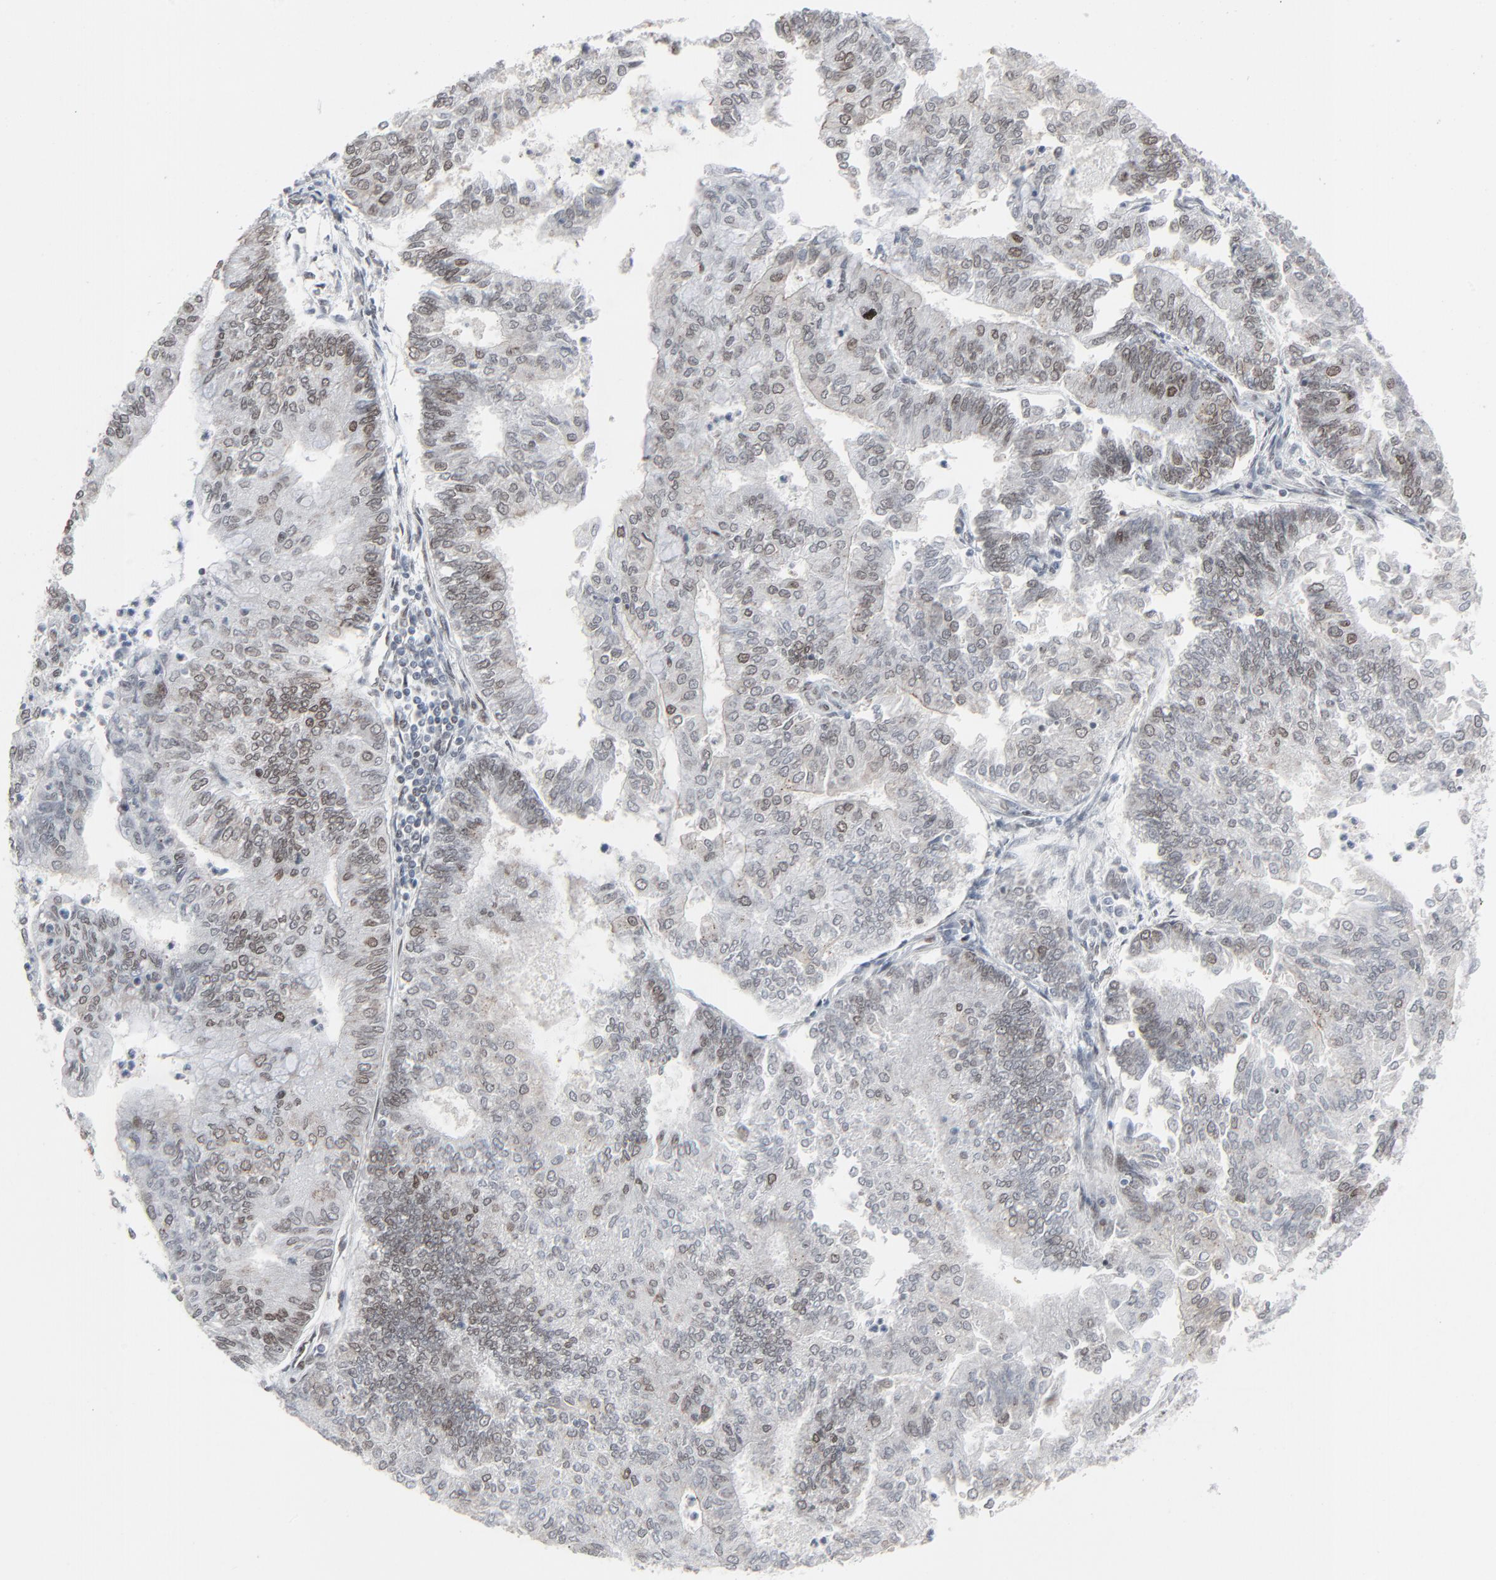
{"staining": {"intensity": "moderate", "quantity": "25%-75%", "location": "nuclear"}, "tissue": "endometrial cancer", "cell_type": "Tumor cells", "image_type": "cancer", "snomed": [{"axis": "morphology", "description": "Adenocarcinoma, NOS"}, {"axis": "topography", "description": "Endometrium"}], "caption": "Protein expression analysis of endometrial cancer (adenocarcinoma) displays moderate nuclear positivity in about 25%-75% of tumor cells.", "gene": "FBXO28", "patient": {"sex": "female", "age": 59}}